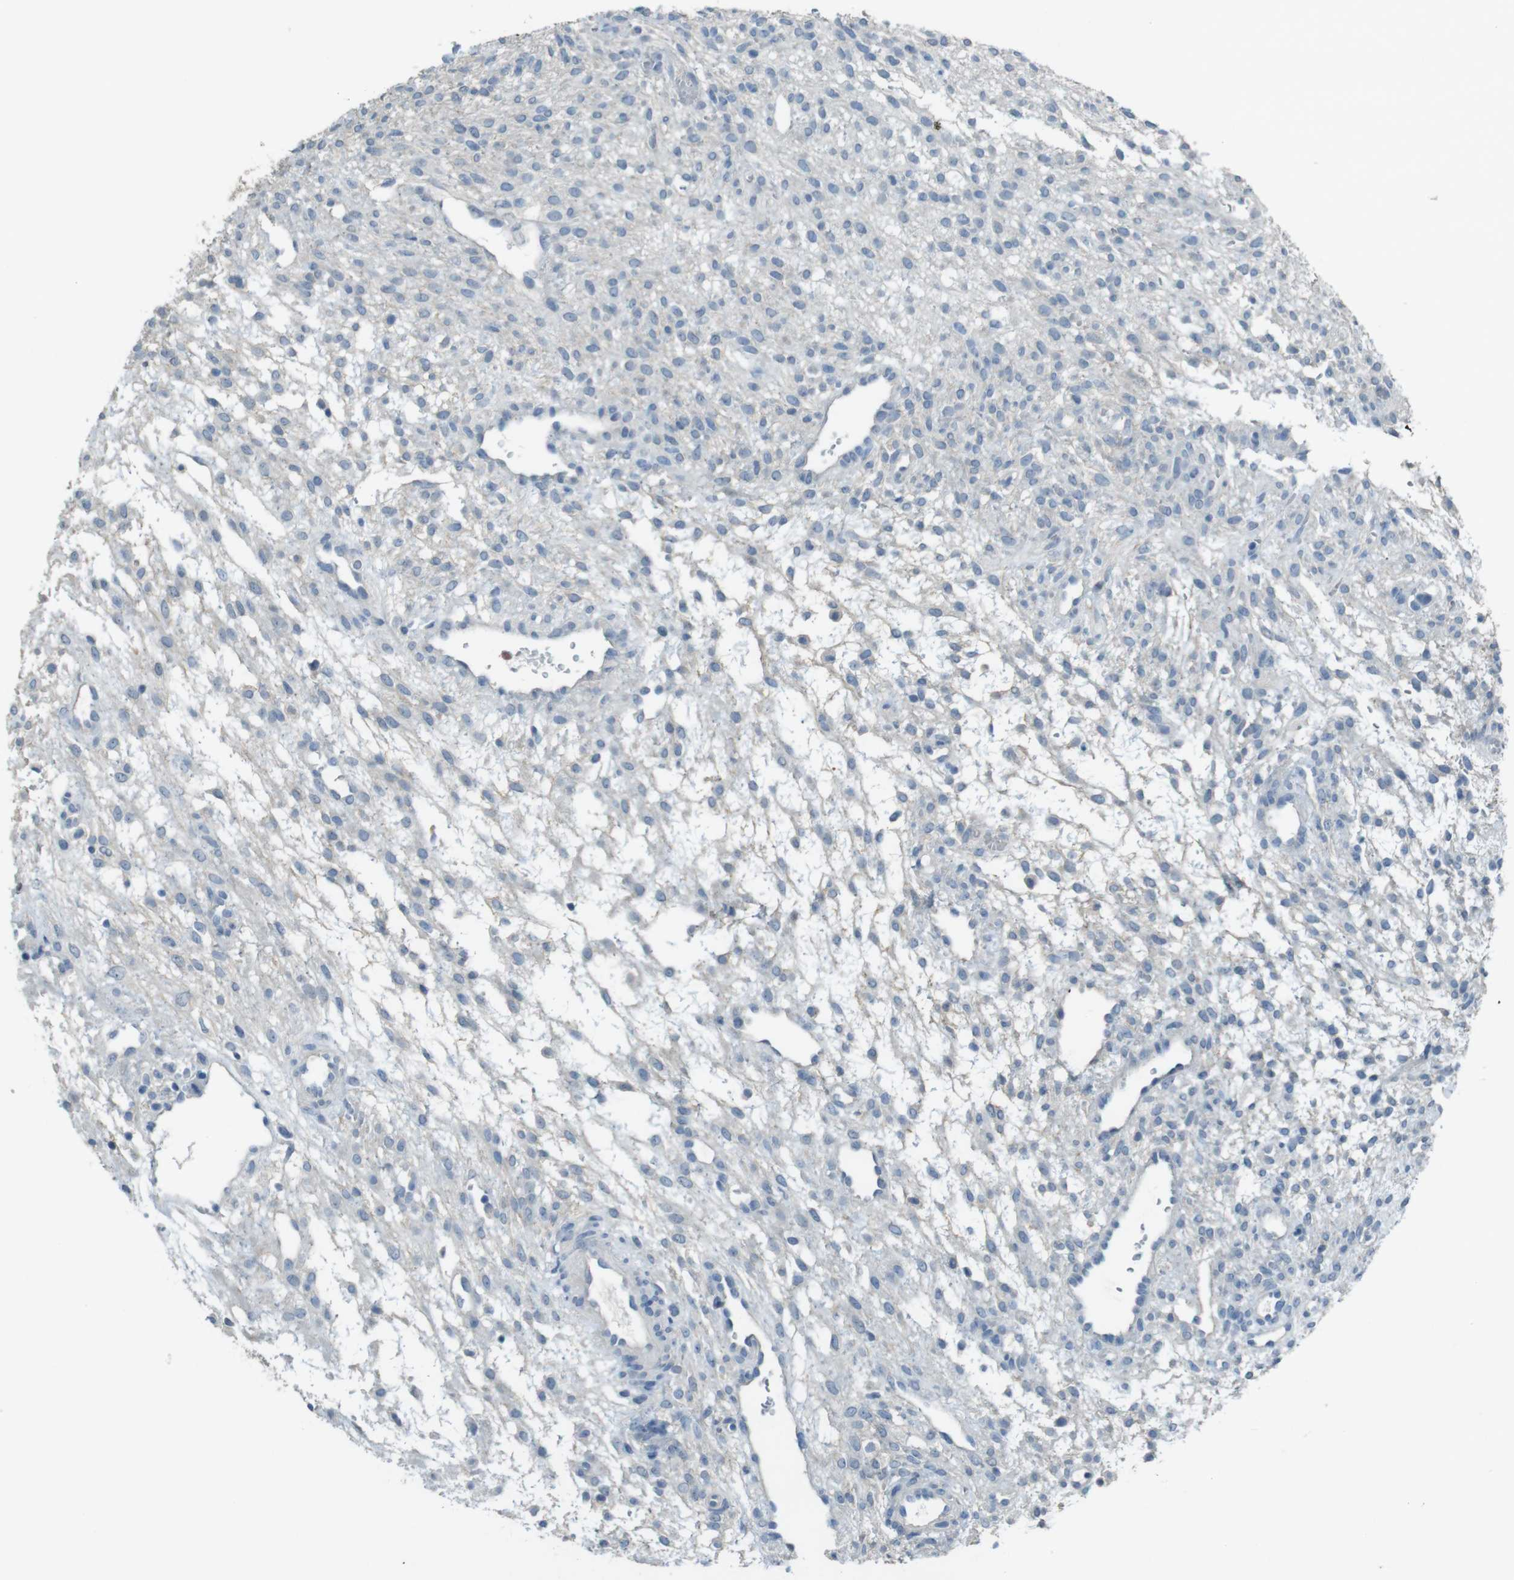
{"staining": {"intensity": "negative", "quantity": "none", "location": "none"}, "tissue": "ovary", "cell_type": "Ovarian stroma cells", "image_type": "normal", "snomed": [{"axis": "morphology", "description": "Normal tissue, NOS"}, {"axis": "morphology", "description": "Cyst, NOS"}, {"axis": "topography", "description": "Ovary"}], "caption": "A high-resolution micrograph shows IHC staining of normal ovary, which reveals no significant expression in ovarian stroma cells.", "gene": "ENTPD7", "patient": {"sex": "female", "age": 18}}